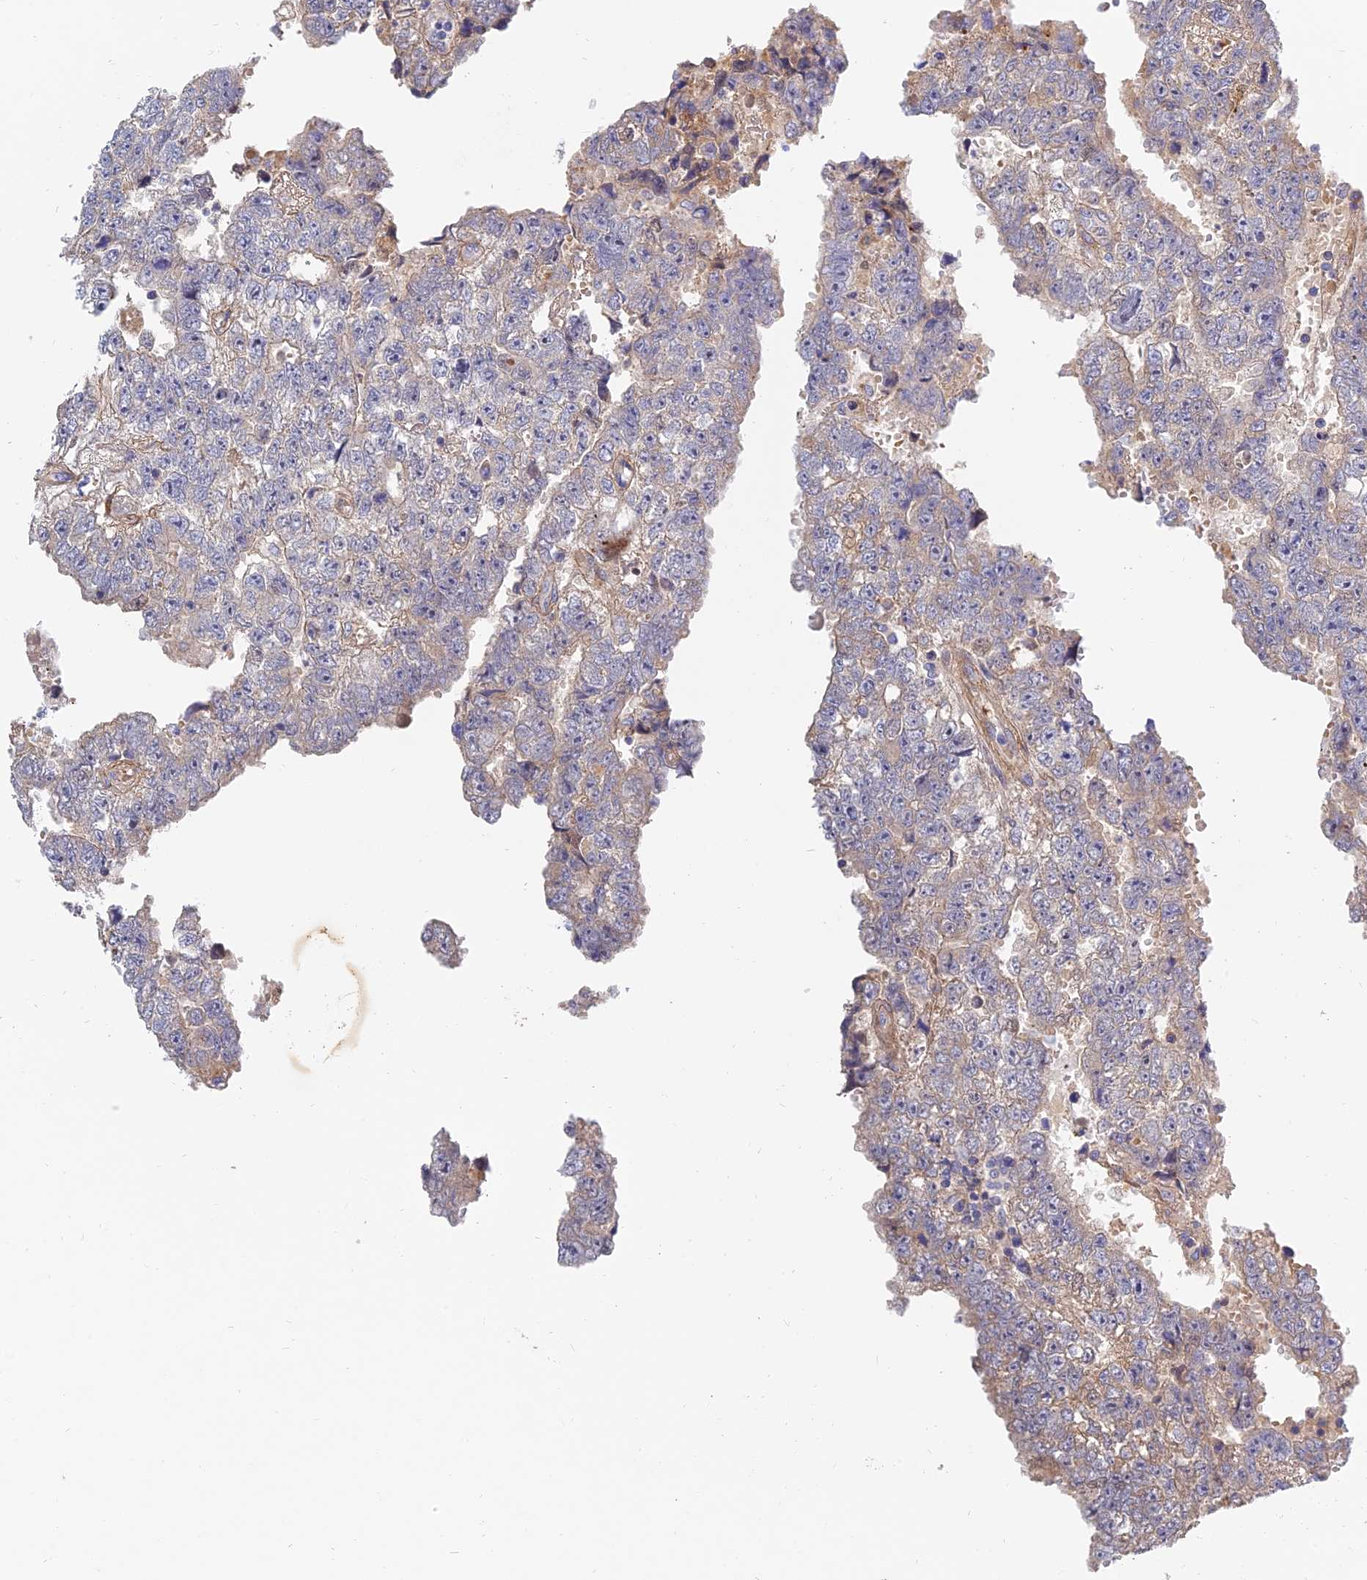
{"staining": {"intensity": "negative", "quantity": "none", "location": "none"}, "tissue": "testis cancer", "cell_type": "Tumor cells", "image_type": "cancer", "snomed": [{"axis": "morphology", "description": "Carcinoma, Embryonal, NOS"}, {"axis": "topography", "description": "Testis"}], "caption": "Tumor cells are negative for protein expression in human embryonal carcinoma (testis). (Immunohistochemistry (ihc), brightfield microscopy, high magnification).", "gene": "MRPL35", "patient": {"sex": "male", "age": 25}}